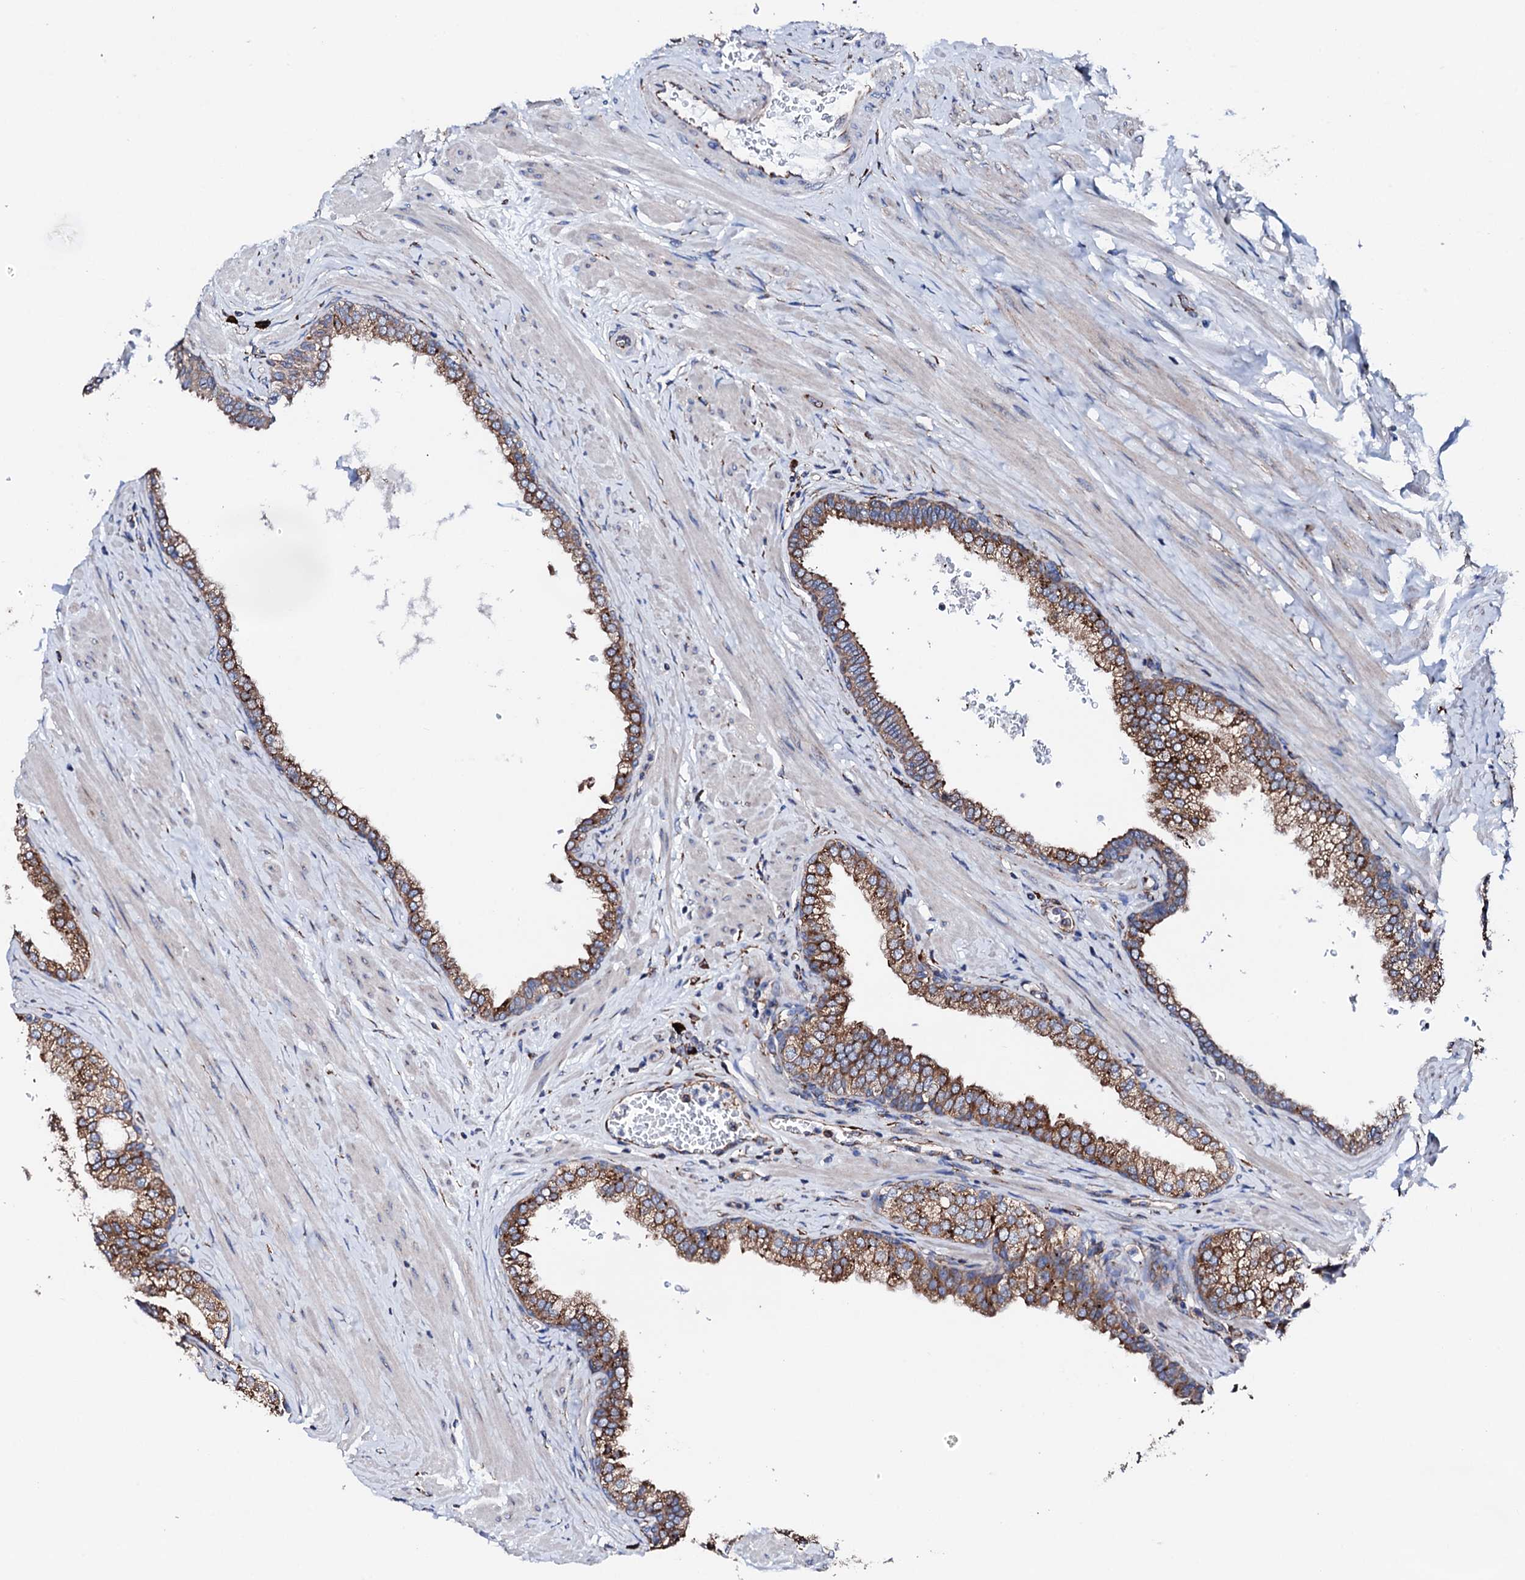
{"staining": {"intensity": "strong", "quantity": ">75%", "location": "cytoplasmic/membranous"}, "tissue": "prostate", "cell_type": "Glandular cells", "image_type": "normal", "snomed": [{"axis": "morphology", "description": "Normal tissue, NOS"}, {"axis": "morphology", "description": "Urothelial carcinoma, Low grade"}, {"axis": "topography", "description": "Urinary bladder"}, {"axis": "topography", "description": "Prostate"}], "caption": "IHC image of normal human prostate stained for a protein (brown), which exhibits high levels of strong cytoplasmic/membranous staining in approximately >75% of glandular cells.", "gene": "AMDHD1", "patient": {"sex": "male", "age": 60}}